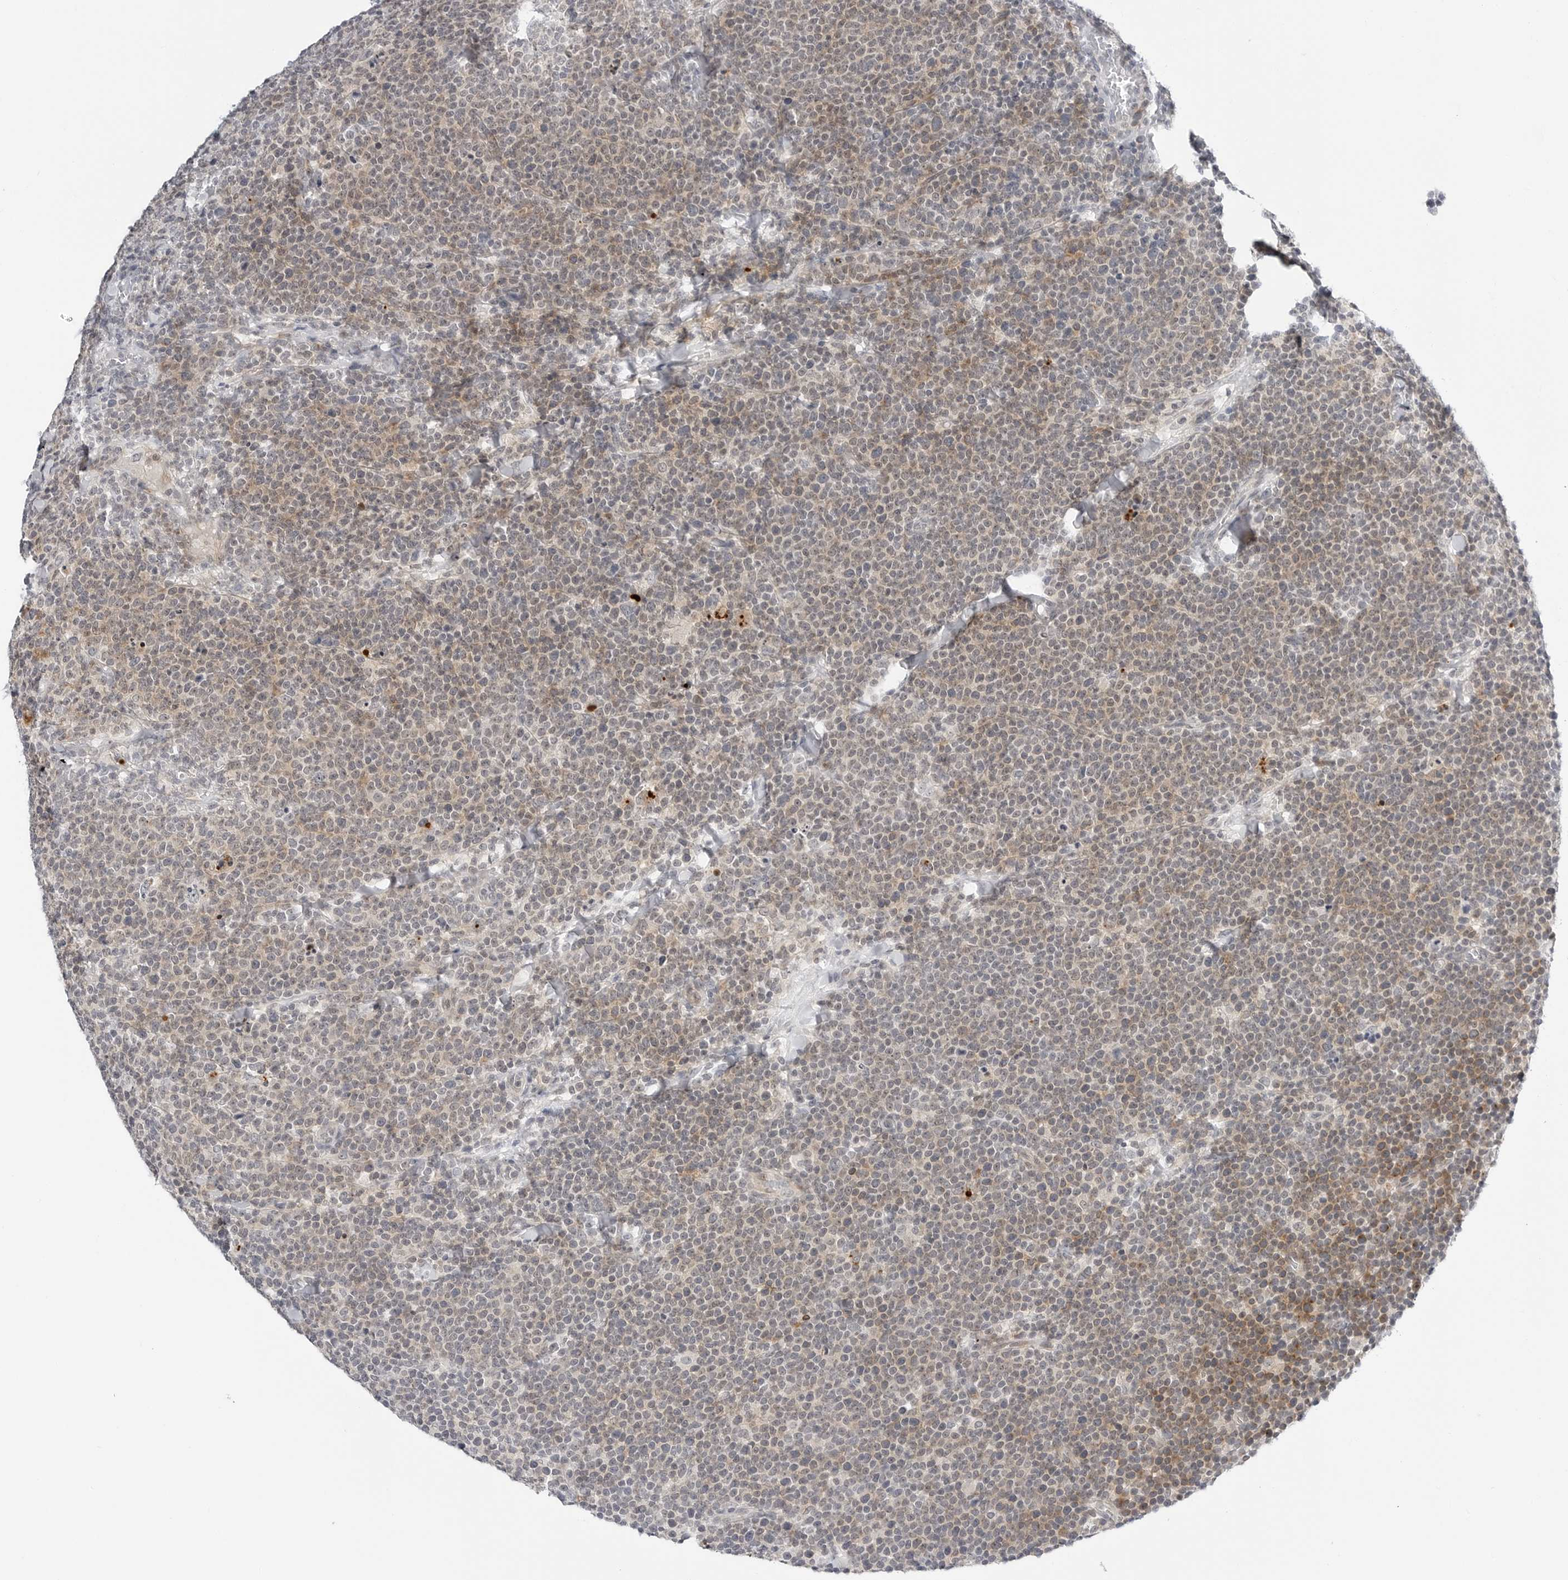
{"staining": {"intensity": "weak", "quantity": ">75%", "location": "cytoplasmic/membranous"}, "tissue": "lymphoma", "cell_type": "Tumor cells", "image_type": "cancer", "snomed": [{"axis": "morphology", "description": "Malignant lymphoma, non-Hodgkin's type, High grade"}, {"axis": "topography", "description": "Lymph node"}], "caption": "Weak cytoplasmic/membranous expression for a protein is seen in approximately >75% of tumor cells of lymphoma using immunohistochemistry (IHC).", "gene": "MAP2K5", "patient": {"sex": "male", "age": 61}}